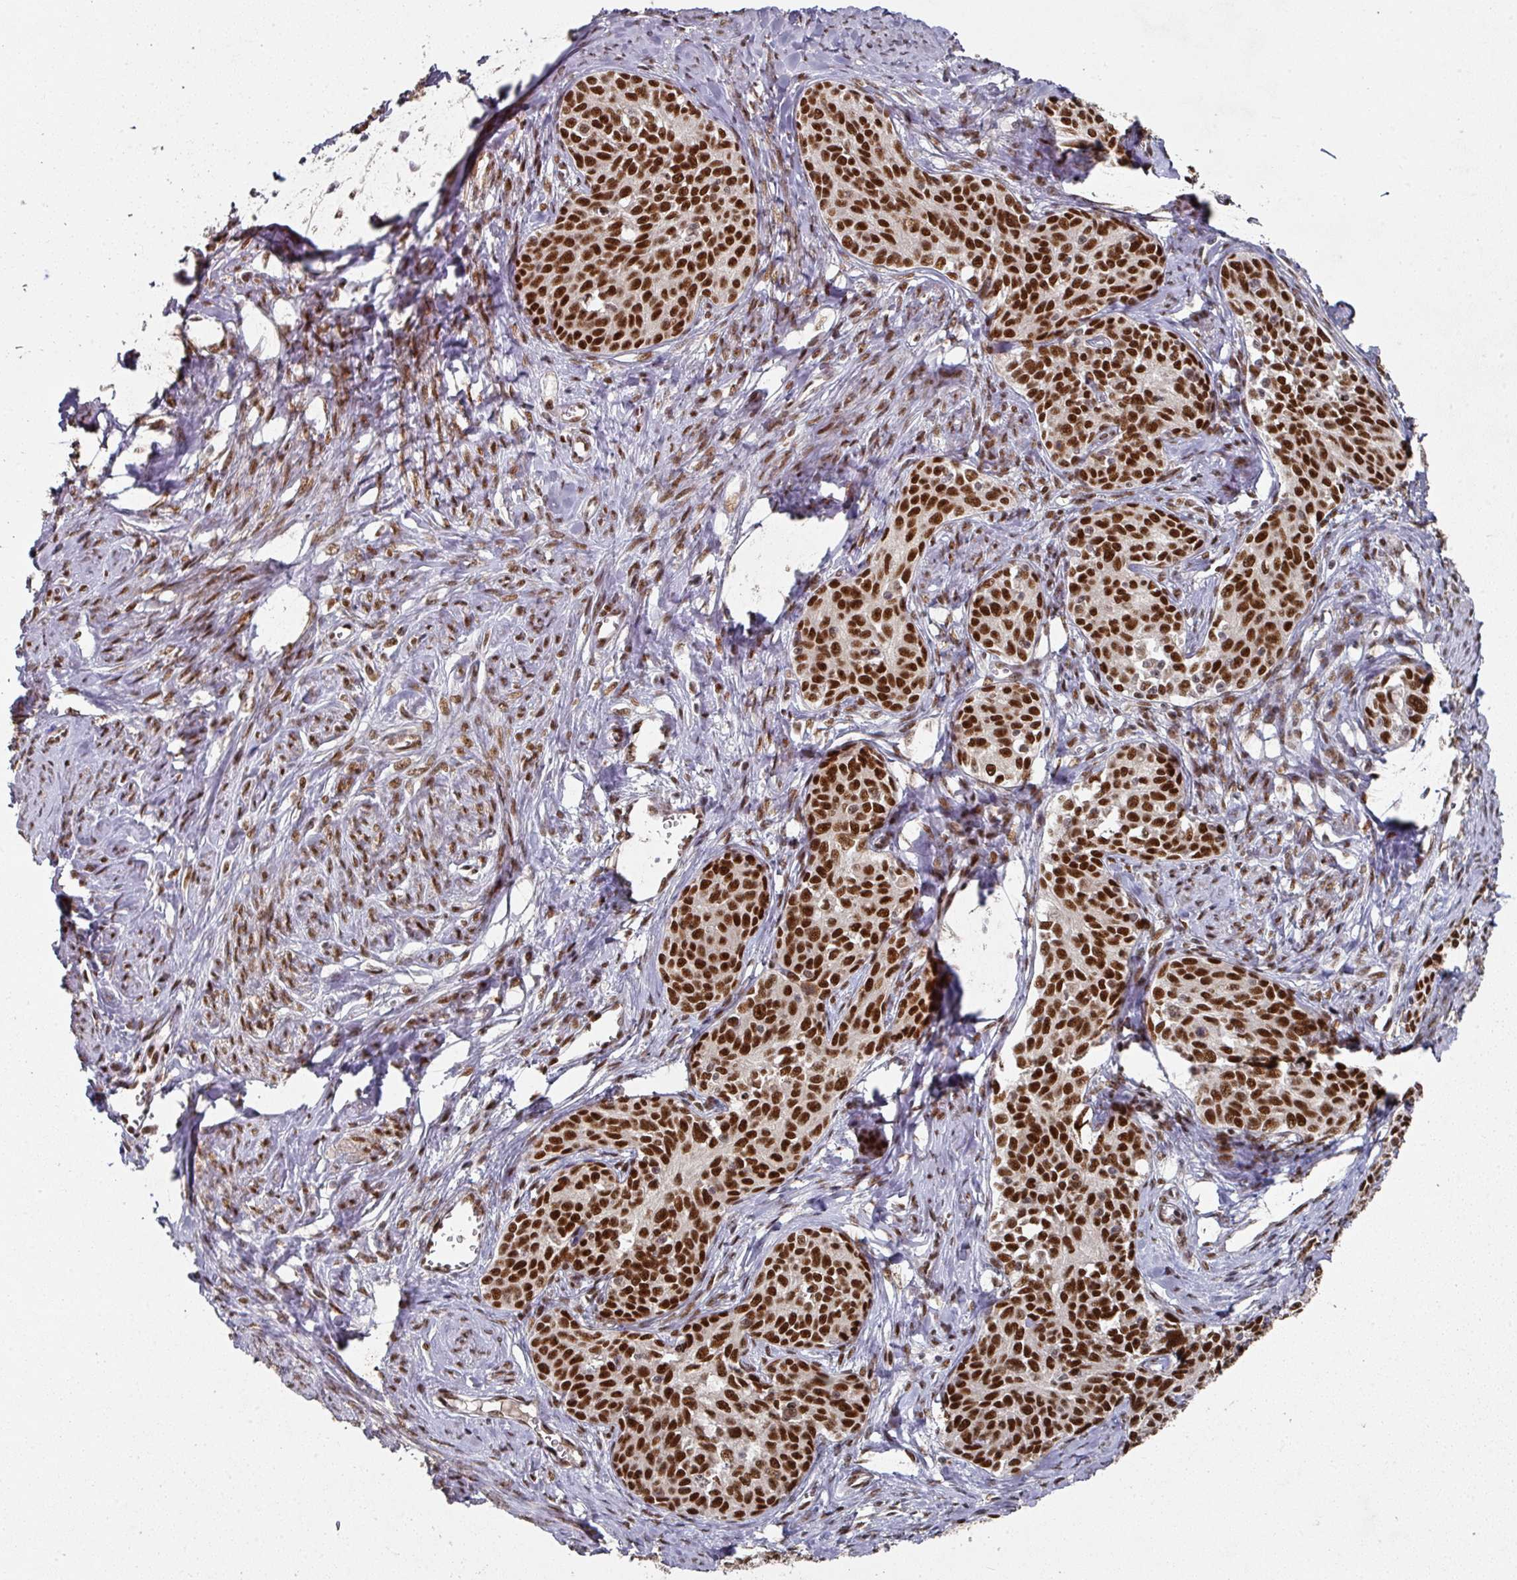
{"staining": {"intensity": "strong", "quantity": ">75%", "location": "nuclear"}, "tissue": "cervical cancer", "cell_type": "Tumor cells", "image_type": "cancer", "snomed": [{"axis": "morphology", "description": "Squamous cell carcinoma, NOS"}, {"axis": "morphology", "description": "Adenocarcinoma, NOS"}, {"axis": "topography", "description": "Cervix"}], "caption": "There is high levels of strong nuclear positivity in tumor cells of squamous cell carcinoma (cervical), as demonstrated by immunohistochemical staining (brown color).", "gene": "MEPCE", "patient": {"sex": "female", "age": 52}}